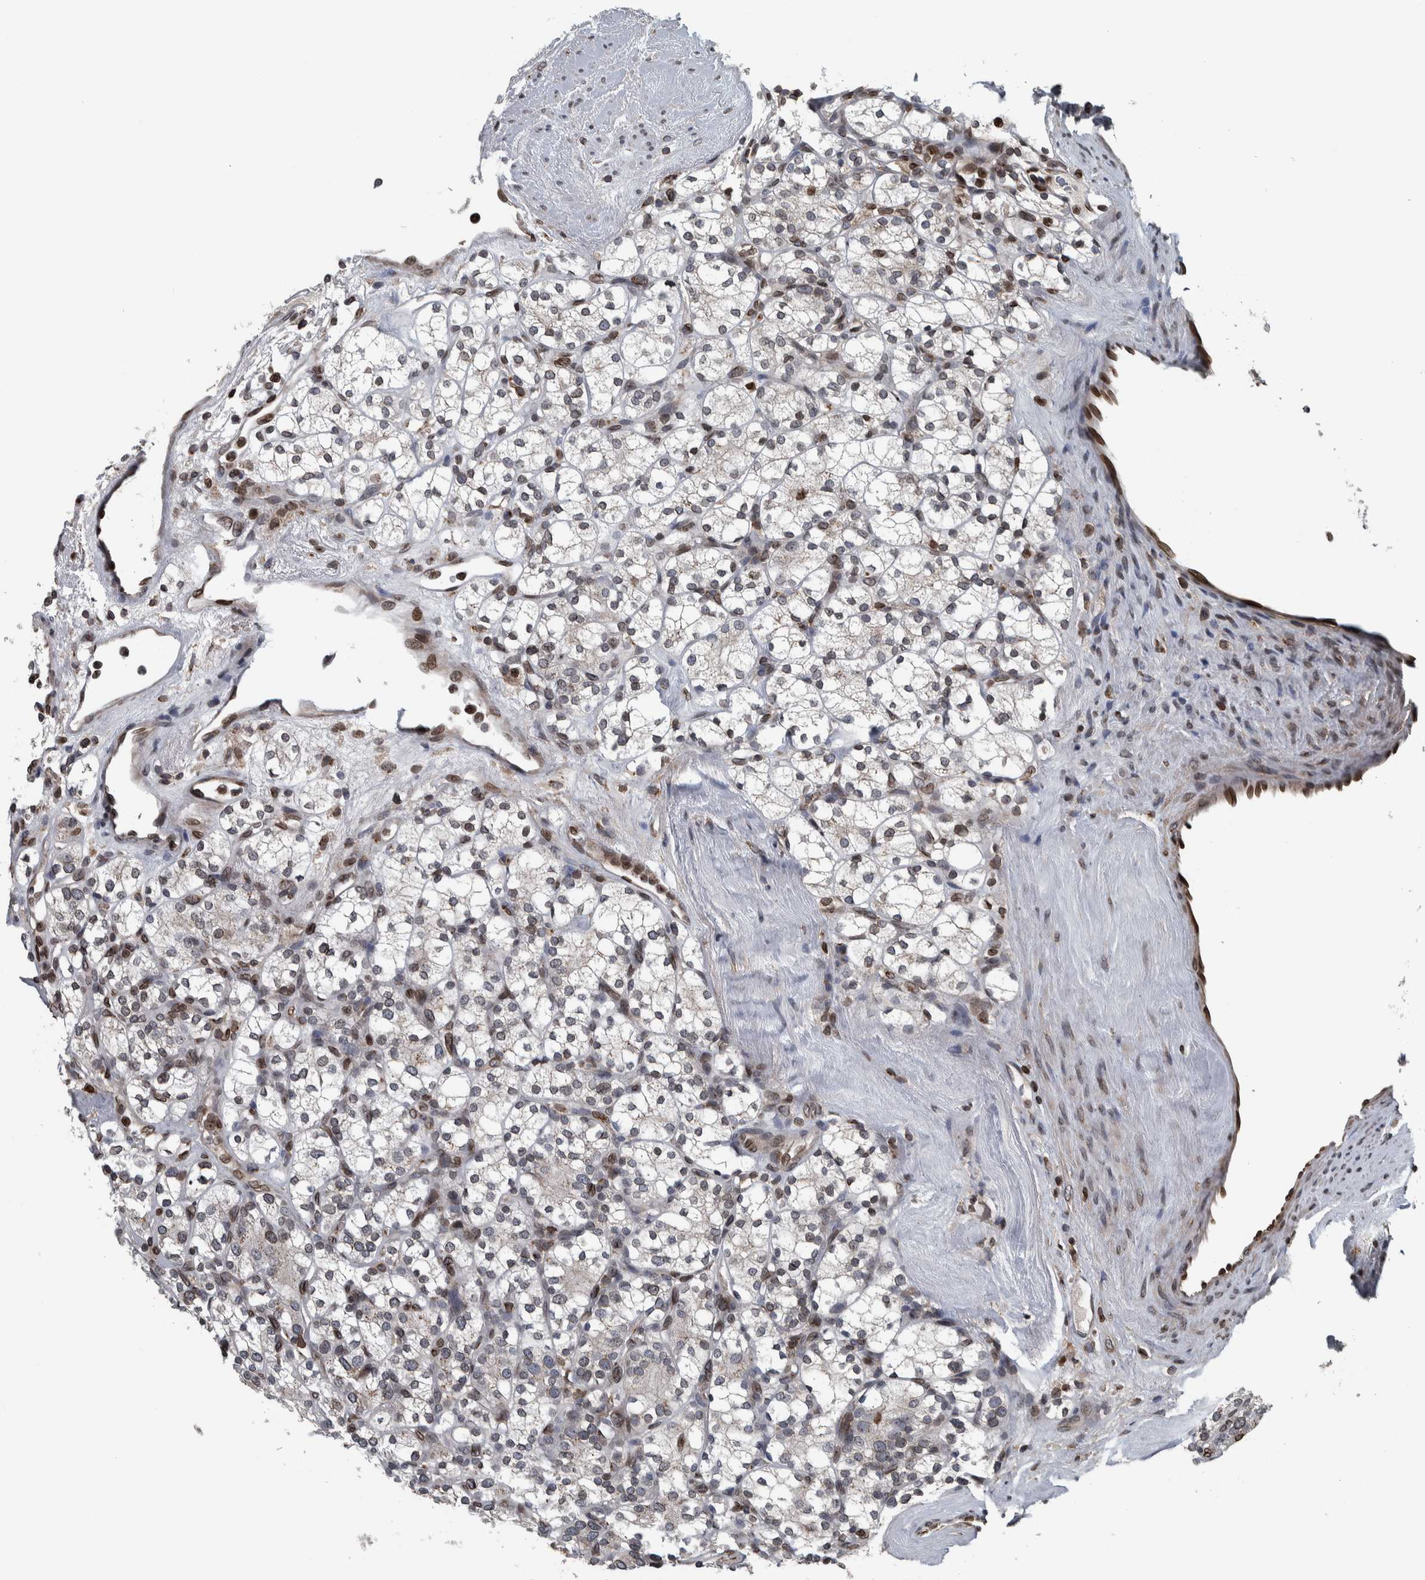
{"staining": {"intensity": "negative", "quantity": "none", "location": "none"}, "tissue": "renal cancer", "cell_type": "Tumor cells", "image_type": "cancer", "snomed": [{"axis": "morphology", "description": "Adenocarcinoma, NOS"}, {"axis": "topography", "description": "Kidney"}], "caption": "A high-resolution micrograph shows IHC staining of adenocarcinoma (renal), which displays no significant positivity in tumor cells.", "gene": "FAM135B", "patient": {"sex": "male", "age": 77}}